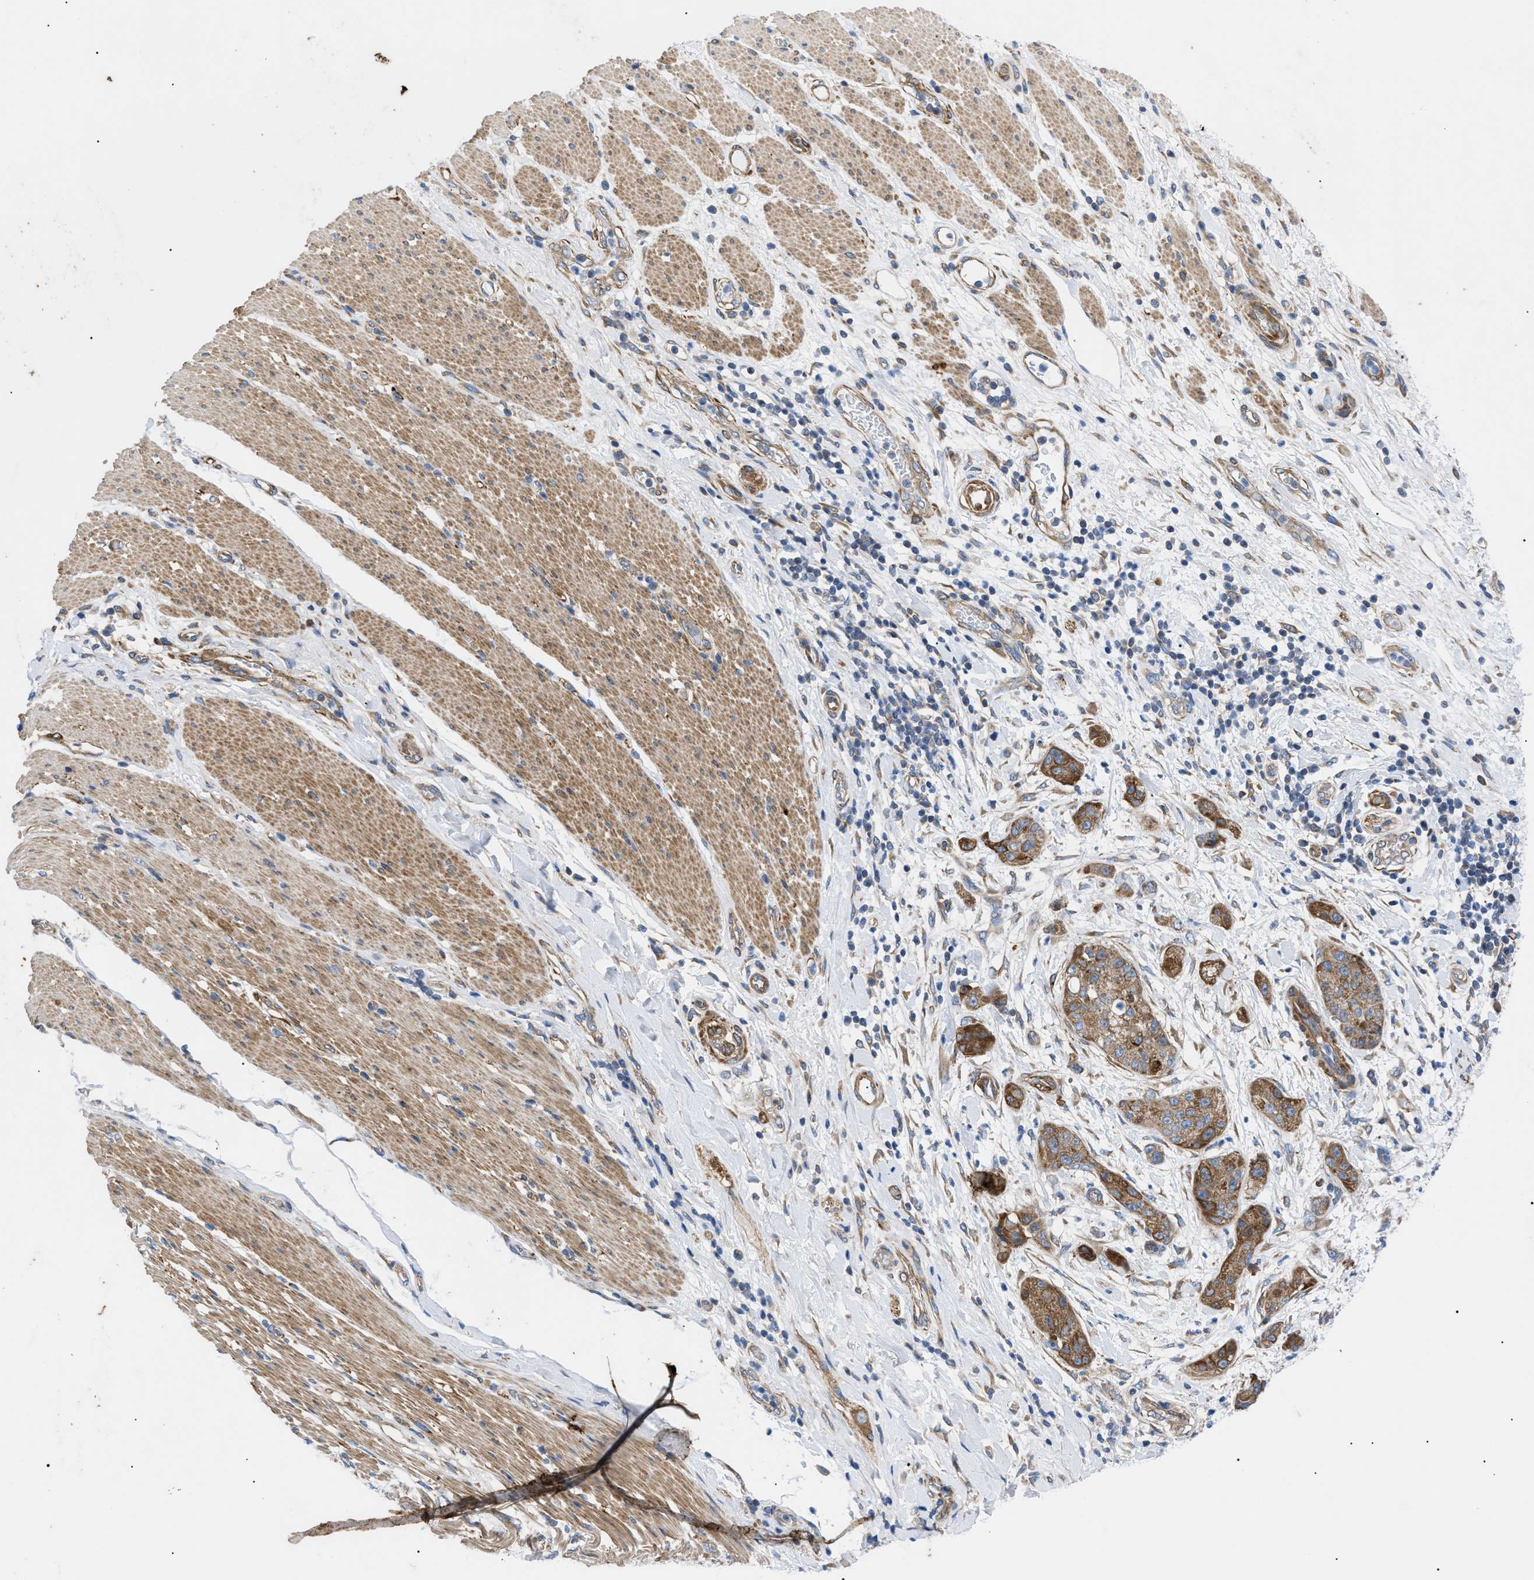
{"staining": {"intensity": "moderate", "quantity": ">75%", "location": "cytoplasmic/membranous"}, "tissue": "pancreatic cancer", "cell_type": "Tumor cells", "image_type": "cancer", "snomed": [{"axis": "morphology", "description": "Adenocarcinoma, NOS"}, {"axis": "topography", "description": "Pancreas"}], "caption": "A brown stain labels moderate cytoplasmic/membranous staining of a protein in pancreatic cancer tumor cells.", "gene": "HSPB8", "patient": {"sex": "female", "age": 78}}